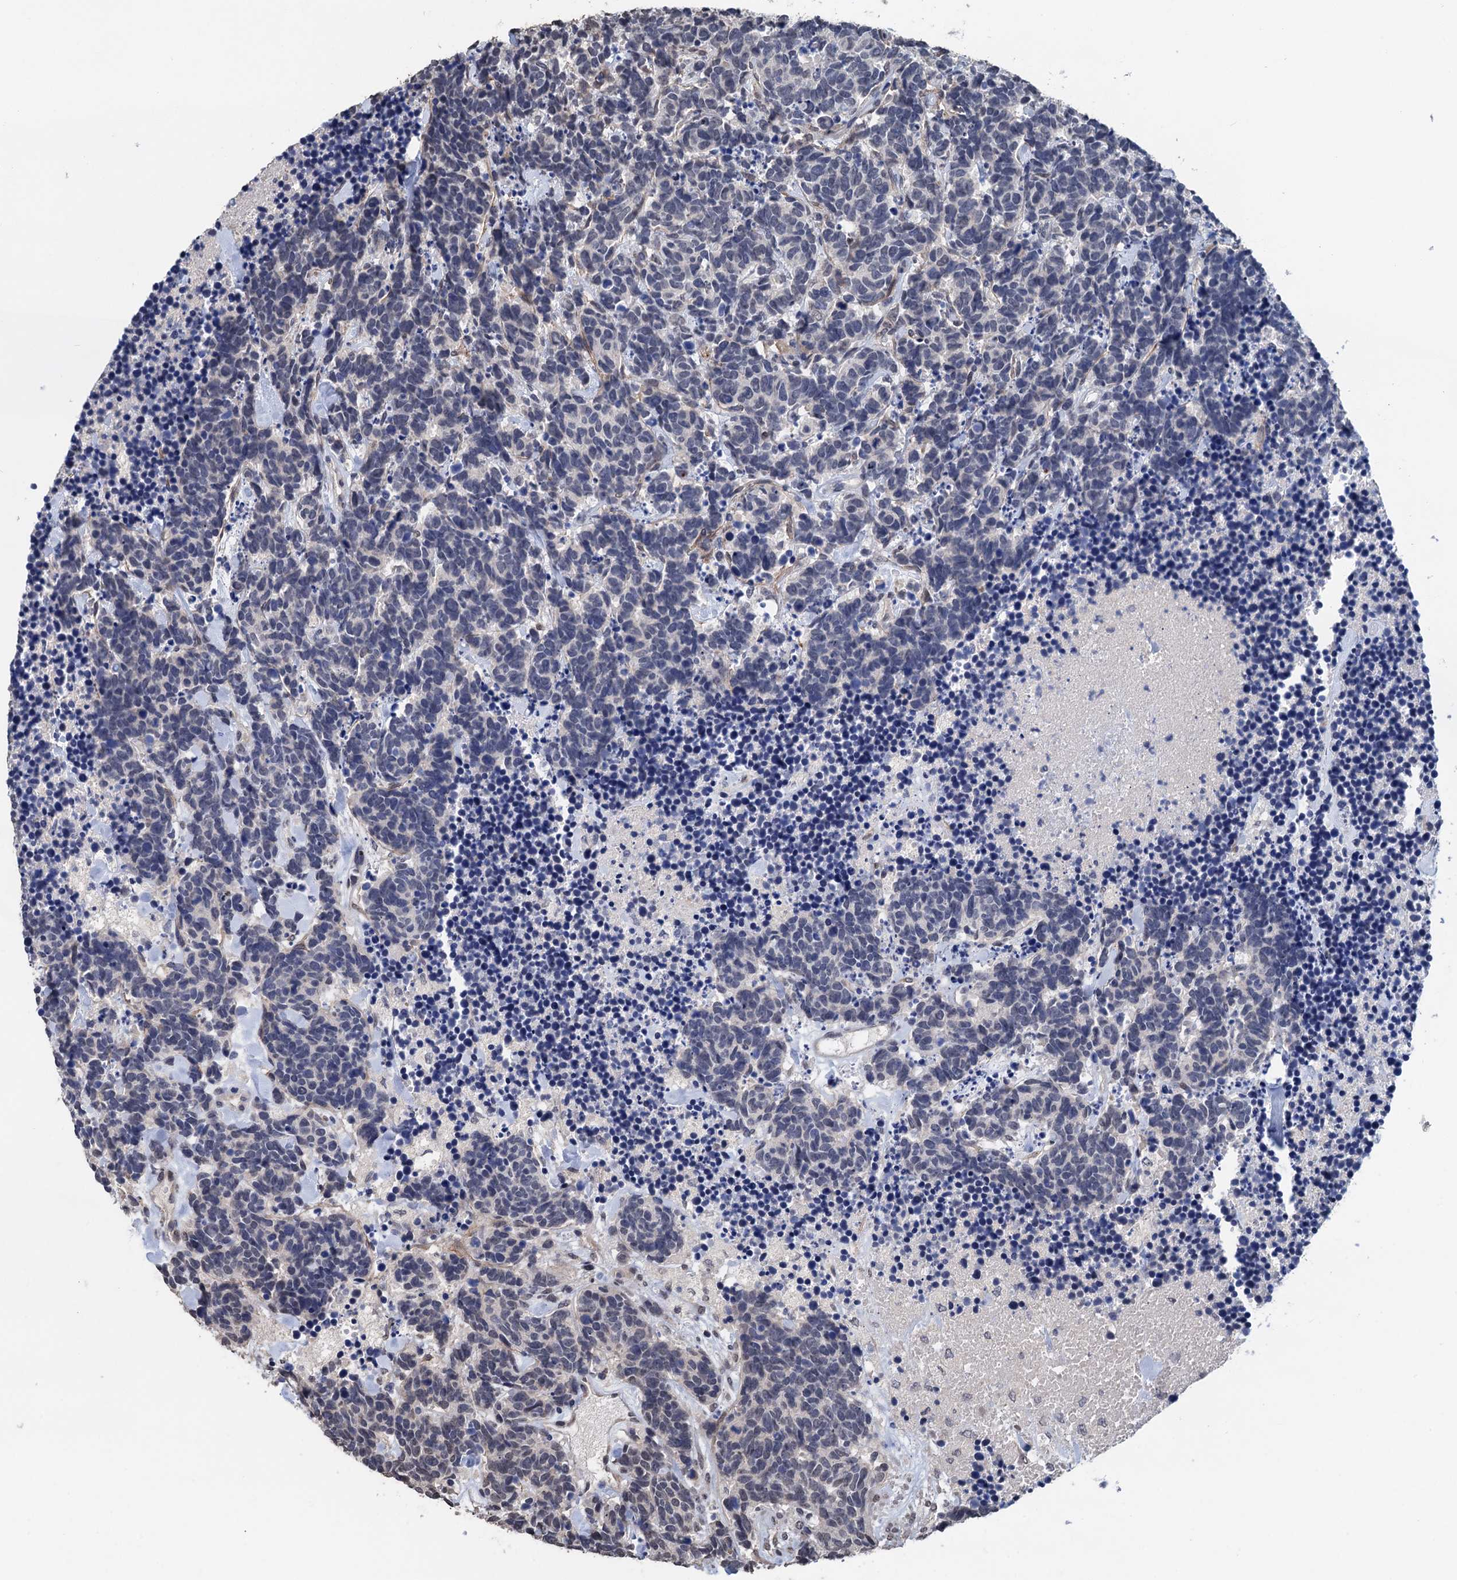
{"staining": {"intensity": "negative", "quantity": "none", "location": "none"}, "tissue": "carcinoid", "cell_type": "Tumor cells", "image_type": "cancer", "snomed": [{"axis": "morphology", "description": "Carcinoma, NOS"}, {"axis": "morphology", "description": "Carcinoid, malignant, NOS"}, {"axis": "topography", "description": "Prostate"}], "caption": "The immunohistochemistry (IHC) histopathology image has no significant expression in tumor cells of carcinoma tissue. (DAB (3,3'-diaminobenzidine) immunohistochemistry (IHC) with hematoxylin counter stain).", "gene": "ART5", "patient": {"sex": "male", "age": 57}}